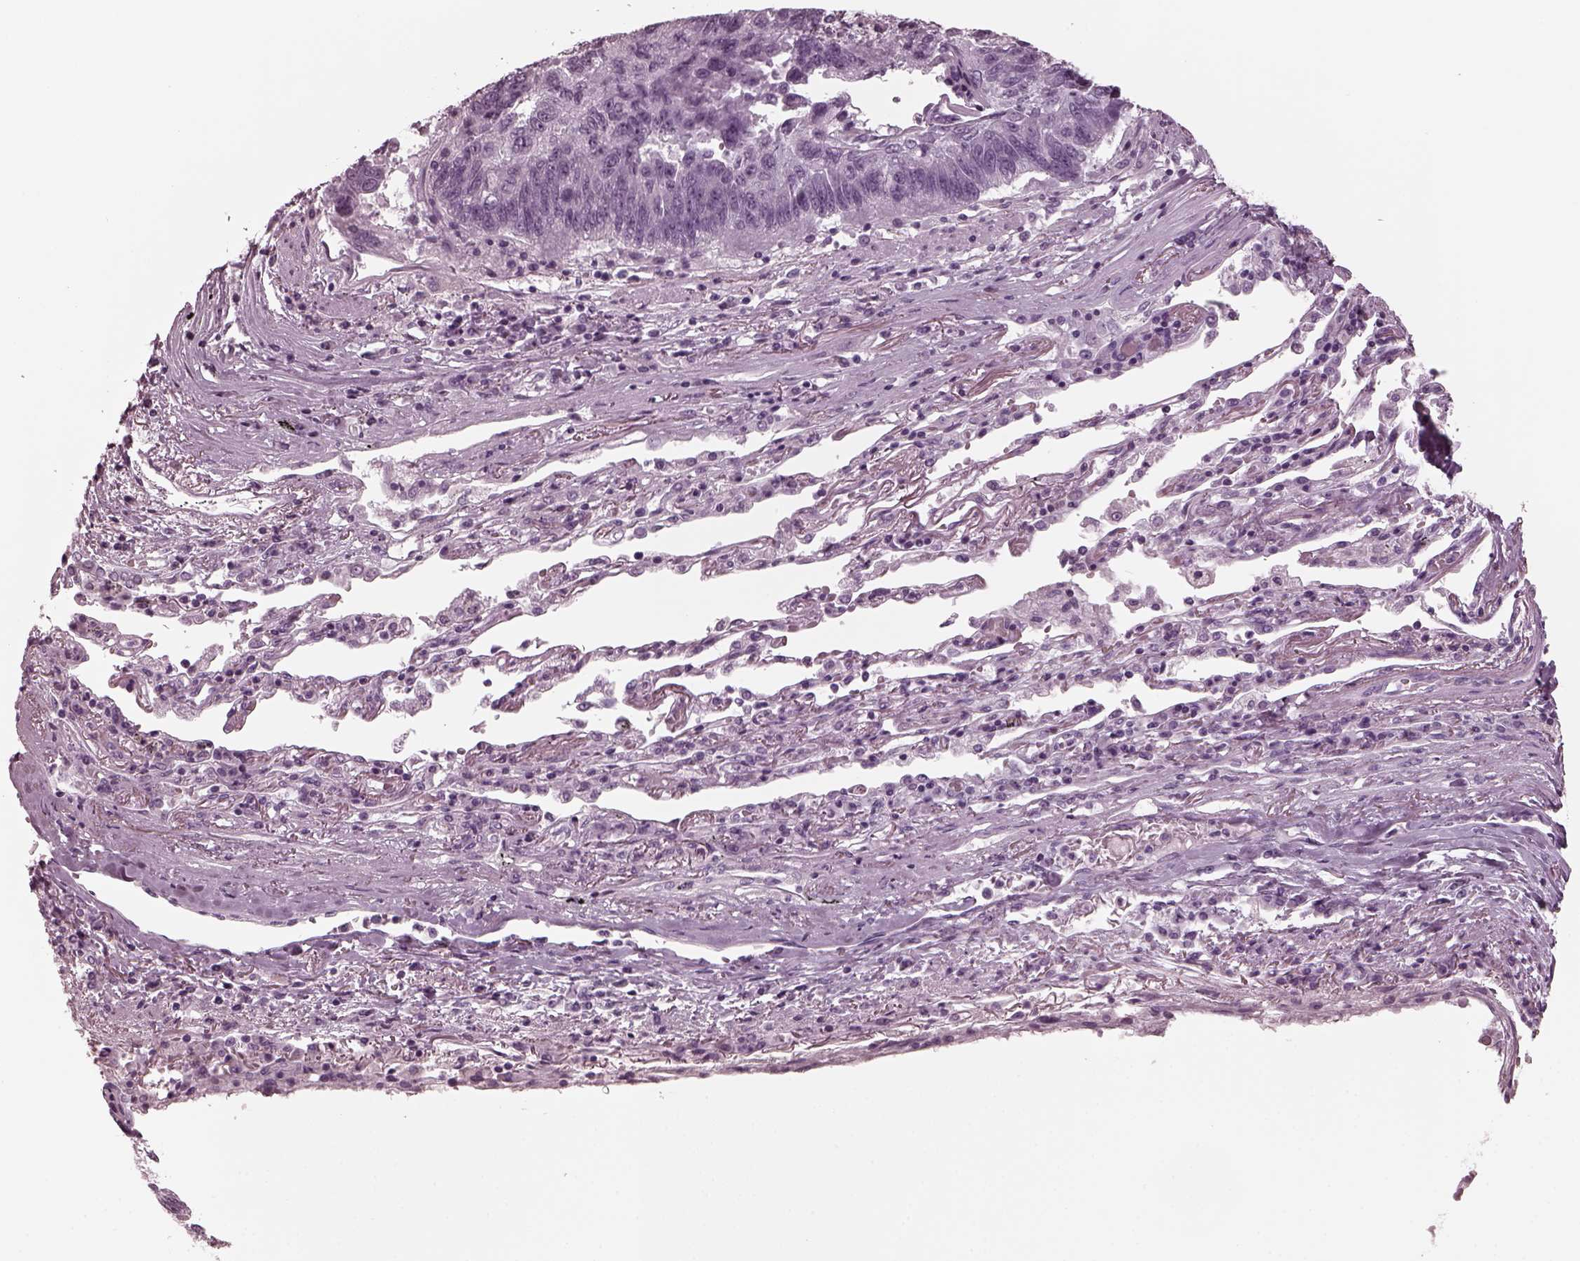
{"staining": {"intensity": "negative", "quantity": "none", "location": "none"}, "tissue": "lung cancer", "cell_type": "Tumor cells", "image_type": "cancer", "snomed": [{"axis": "morphology", "description": "Squamous cell carcinoma, NOS"}, {"axis": "topography", "description": "Lung"}], "caption": "Tumor cells show no significant protein expression in lung cancer.", "gene": "RCVRN", "patient": {"sex": "male", "age": 73}}